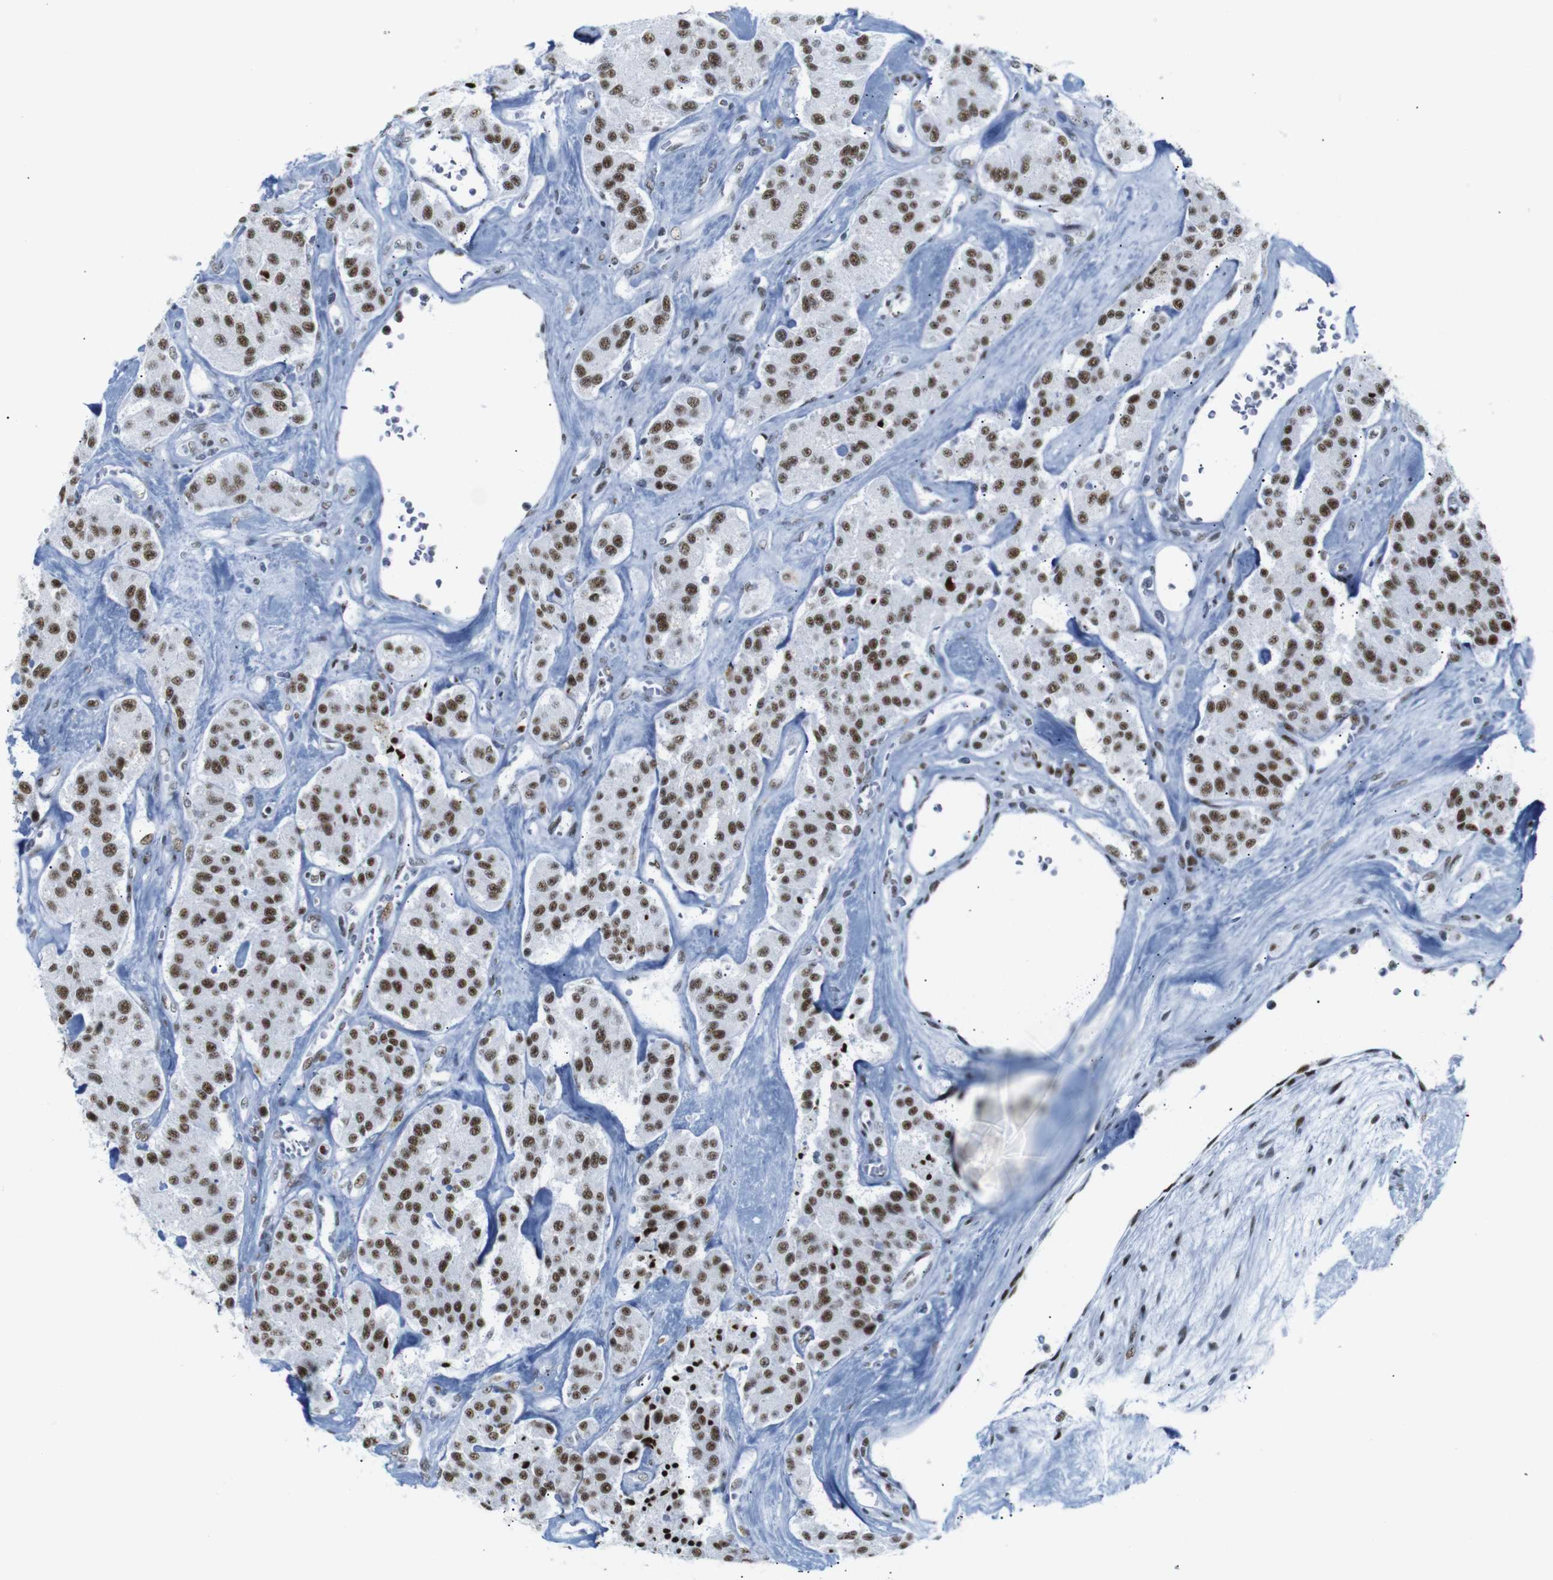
{"staining": {"intensity": "strong", "quantity": ">75%", "location": "nuclear"}, "tissue": "carcinoid", "cell_type": "Tumor cells", "image_type": "cancer", "snomed": [{"axis": "morphology", "description": "Carcinoid, malignant, NOS"}, {"axis": "topography", "description": "Pancreas"}], "caption": "Protein analysis of carcinoid (malignant) tissue shows strong nuclear staining in about >75% of tumor cells.", "gene": "TRA2B", "patient": {"sex": "male", "age": 41}}